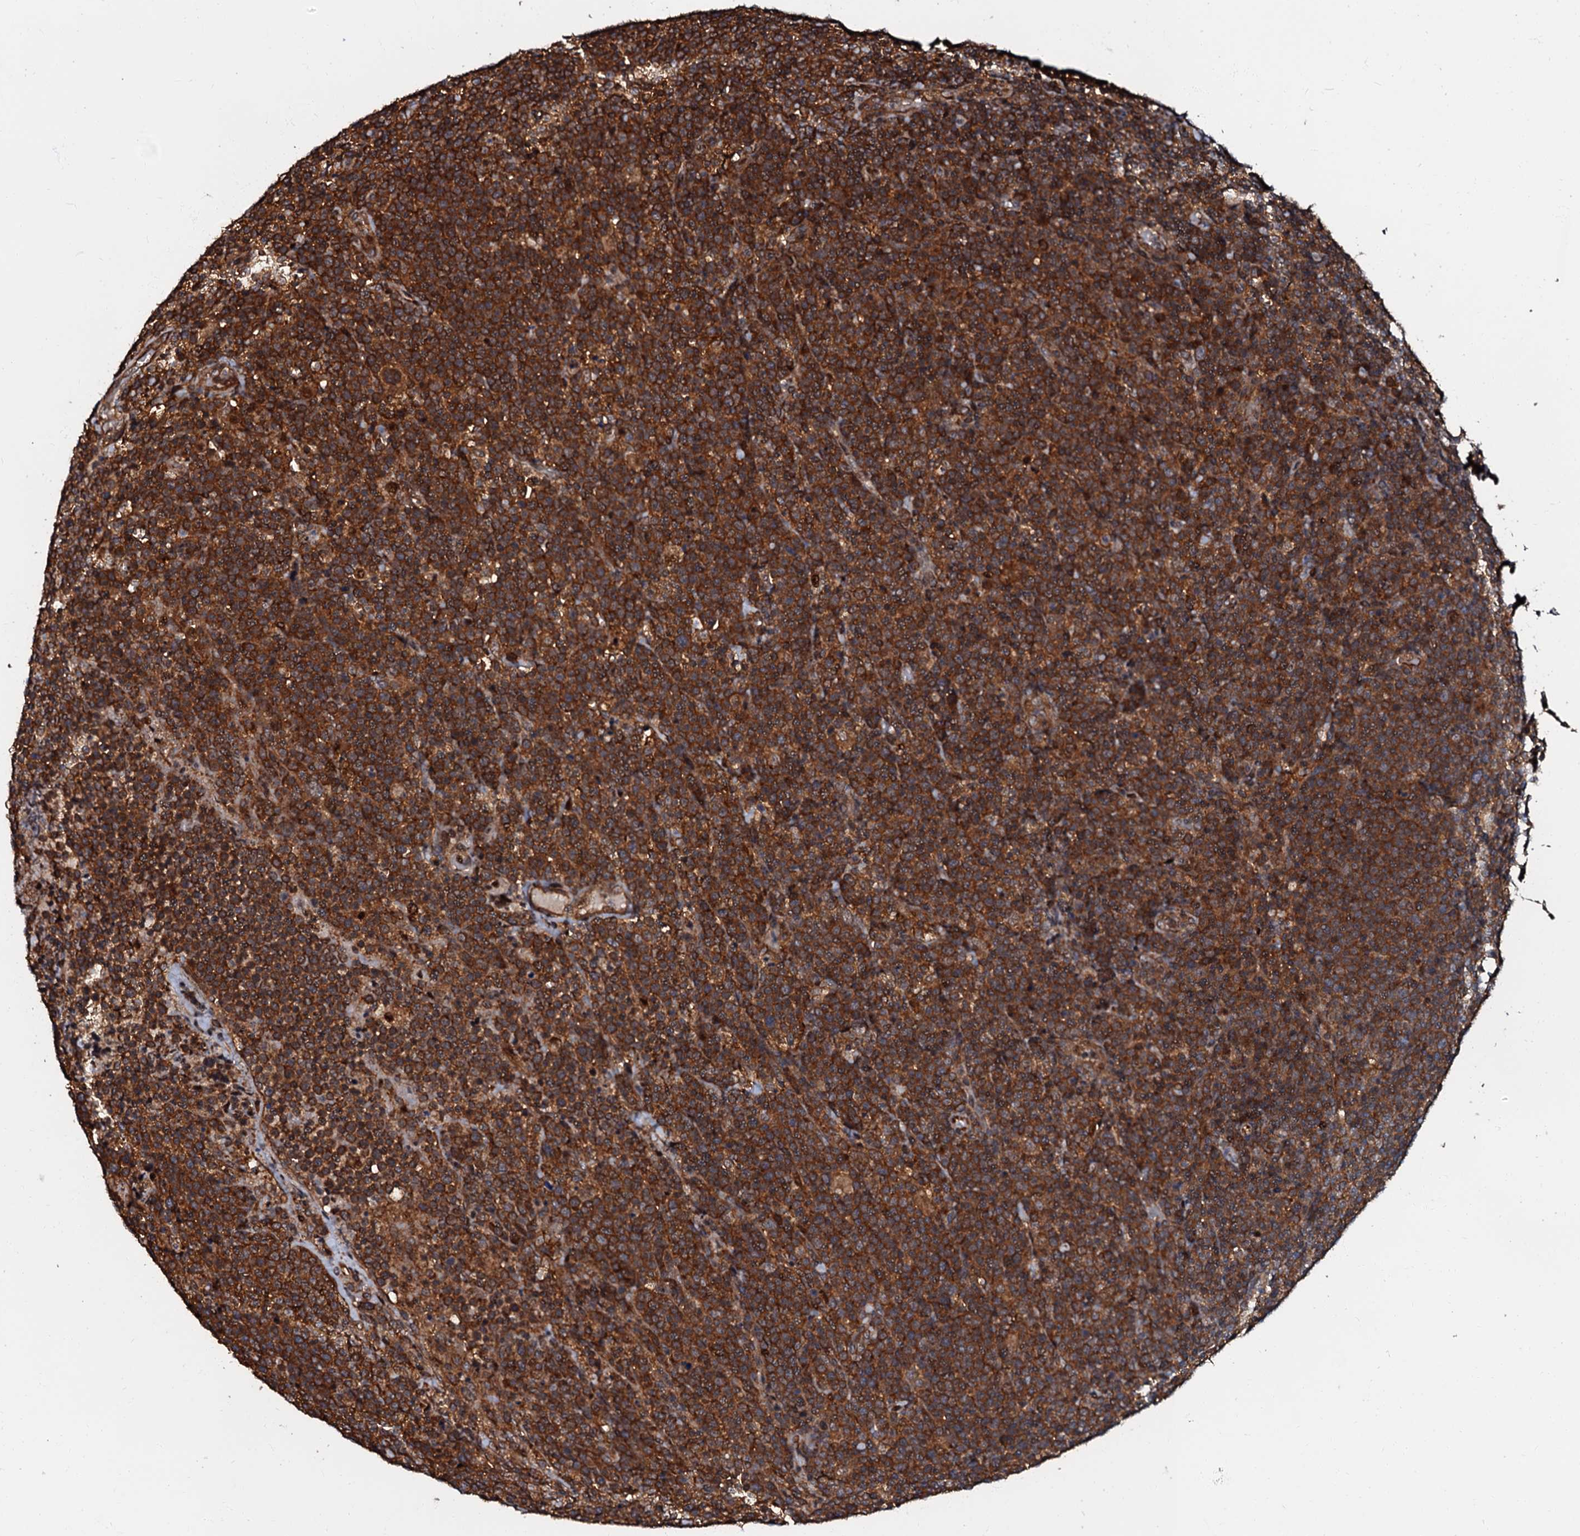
{"staining": {"intensity": "strong", "quantity": ">75%", "location": "cytoplasmic/membranous"}, "tissue": "lymphoma", "cell_type": "Tumor cells", "image_type": "cancer", "snomed": [{"axis": "morphology", "description": "Malignant lymphoma, non-Hodgkin's type, High grade"}, {"axis": "topography", "description": "Lymph node"}], "caption": "Immunohistochemical staining of human high-grade malignant lymphoma, non-Hodgkin's type shows high levels of strong cytoplasmic/membranous protein positivity in approximately >75% of tumor cells. Nuclei are stained in blue.", "gene": "OSBP", "patient": {"sex": "male", "age": 61}}